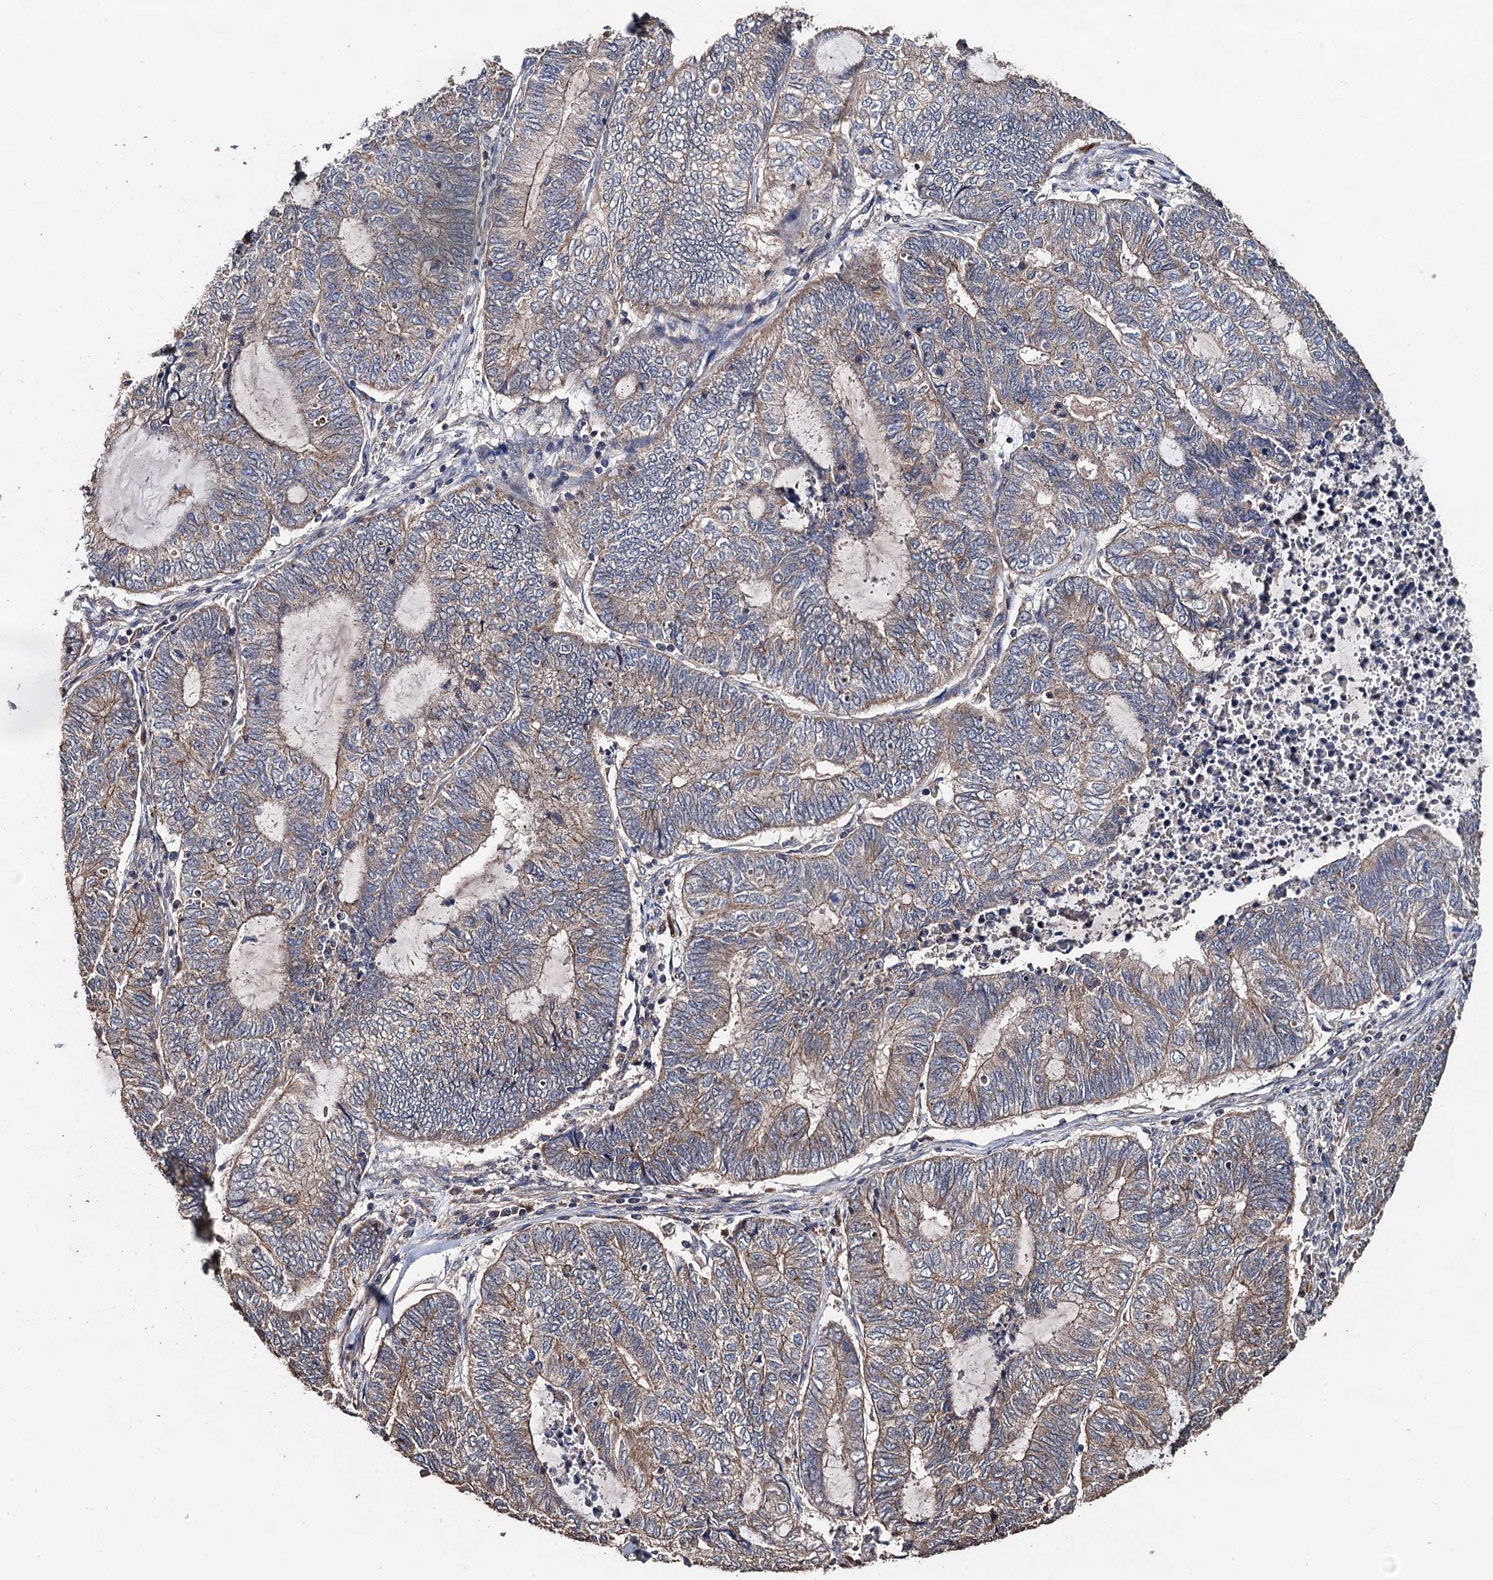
{"staining": {"intensity": "weak", "quantity": "25%-75%", "location": "cytoplasmic/membranous"}, "tissue": "endometrial cancer", "cell_type": "Tumor cells", "image_type": "cancer", "snomed": [{"axis": "morphology", "description": "Adenocarcinoma, NOS"}, {"axis": "topography", "description": "Uterus"}, {"axis": "topography", "description": "Endometrium"}], "caption": "Immunohistochemistry of human adenocarcinoma (endometrial) shows low levels of weak cytoplasmic/membranous expression in about 25%-75% of tumor cells.", "gene": "PPTC7", "patient": {"sex": "female", "age": 70}}